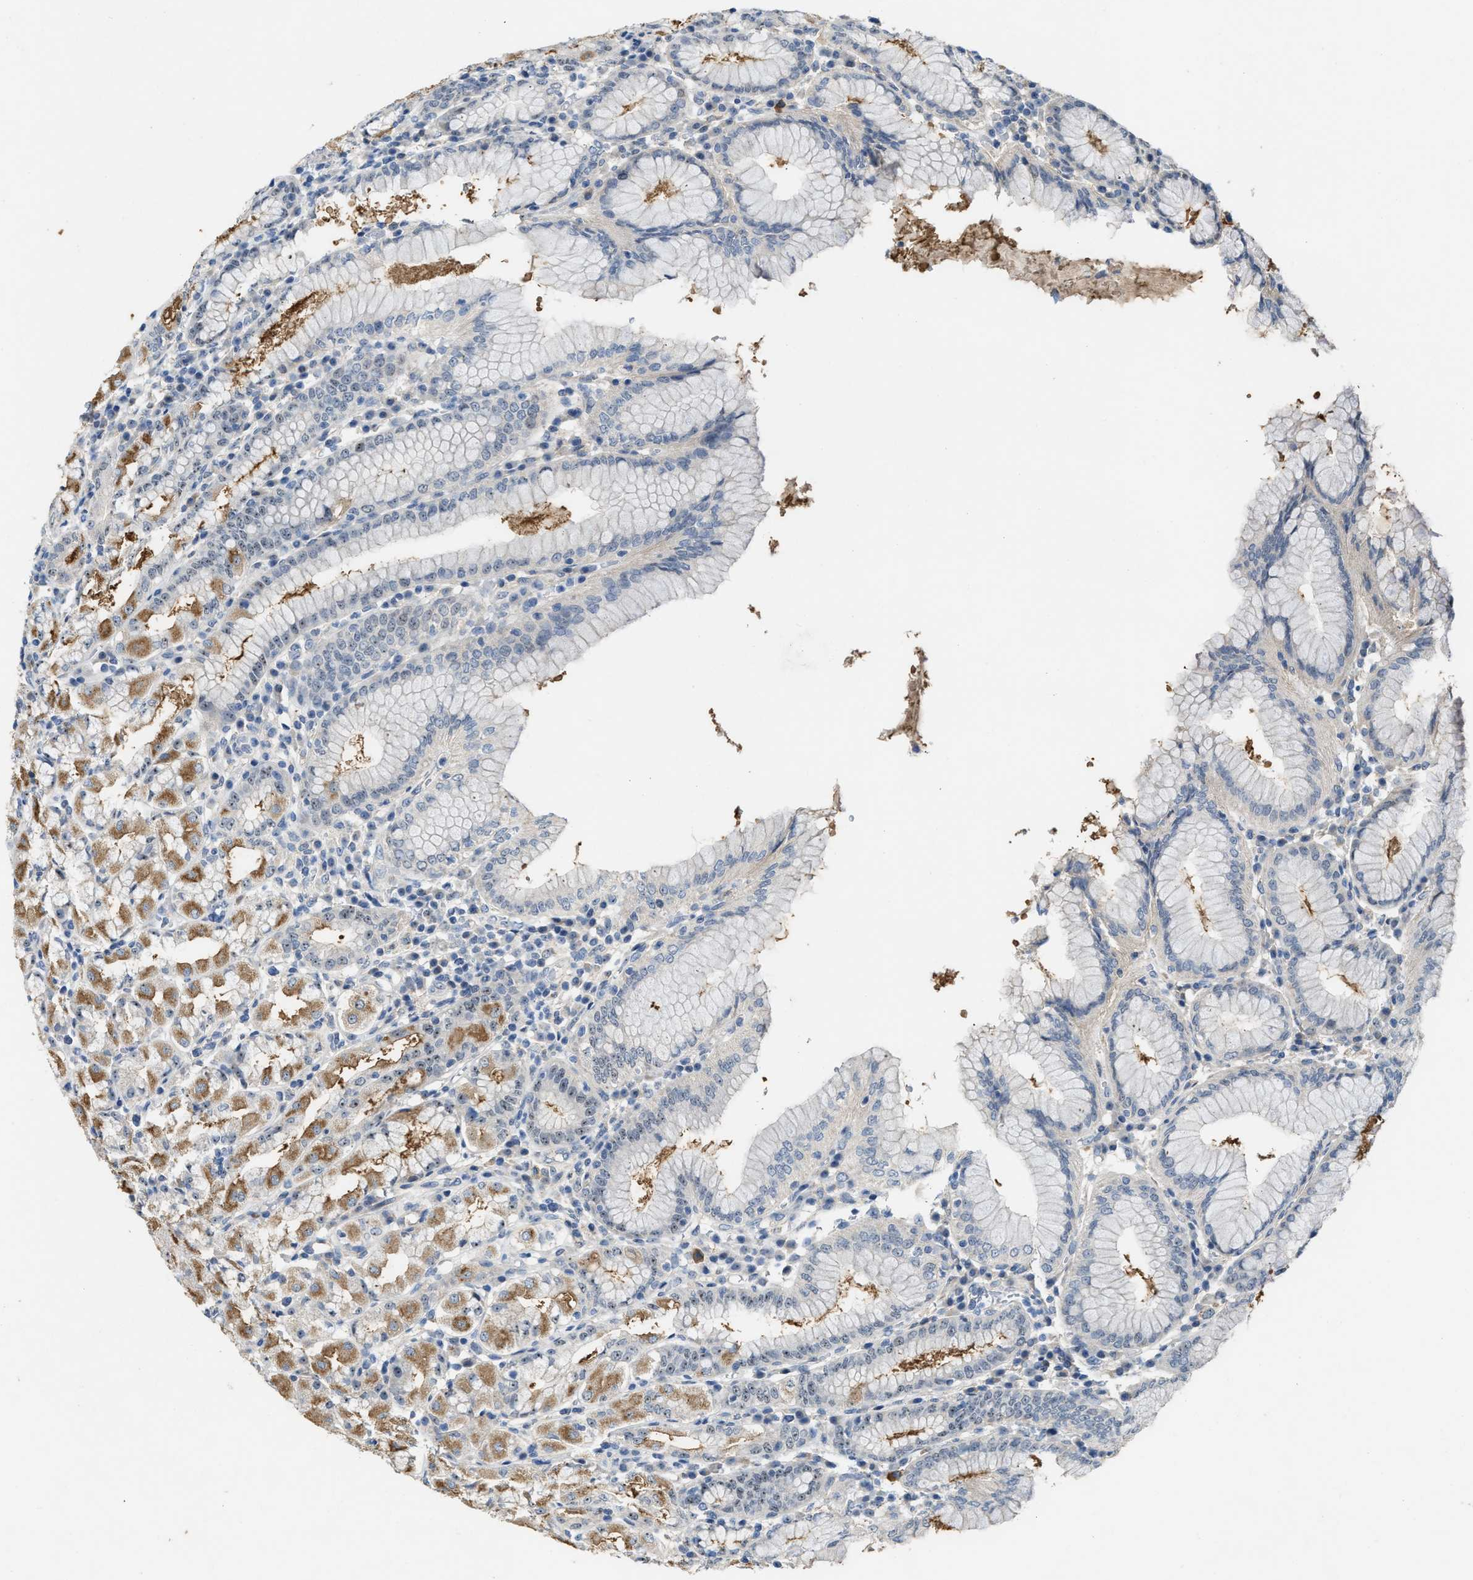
{"staining": {"intensity": "moderate", "quantity": "25%-75%", "location": "cytoplasmic/membranous"}, "tissue": "stomach", "cell_type": "Glandular cells", "image_type": "normal", "snomed": [{"axis": "morphology", "description": "Normal tissue, NOS"}, {"axis": "topography", "description": "Stomach"}, {"axis": "topography", "description": "Stomach, lower"}], "caption": "Immunohistochemistry histopathology image of normal human stomach stained for a protein (brown), which exhibits medium levels of moderate cytoplasmic/membranous expression in approximately 25%-75% of glandular cells.", "gene": "ZNF783", "patient": {"sex": "female", "age": 56}}